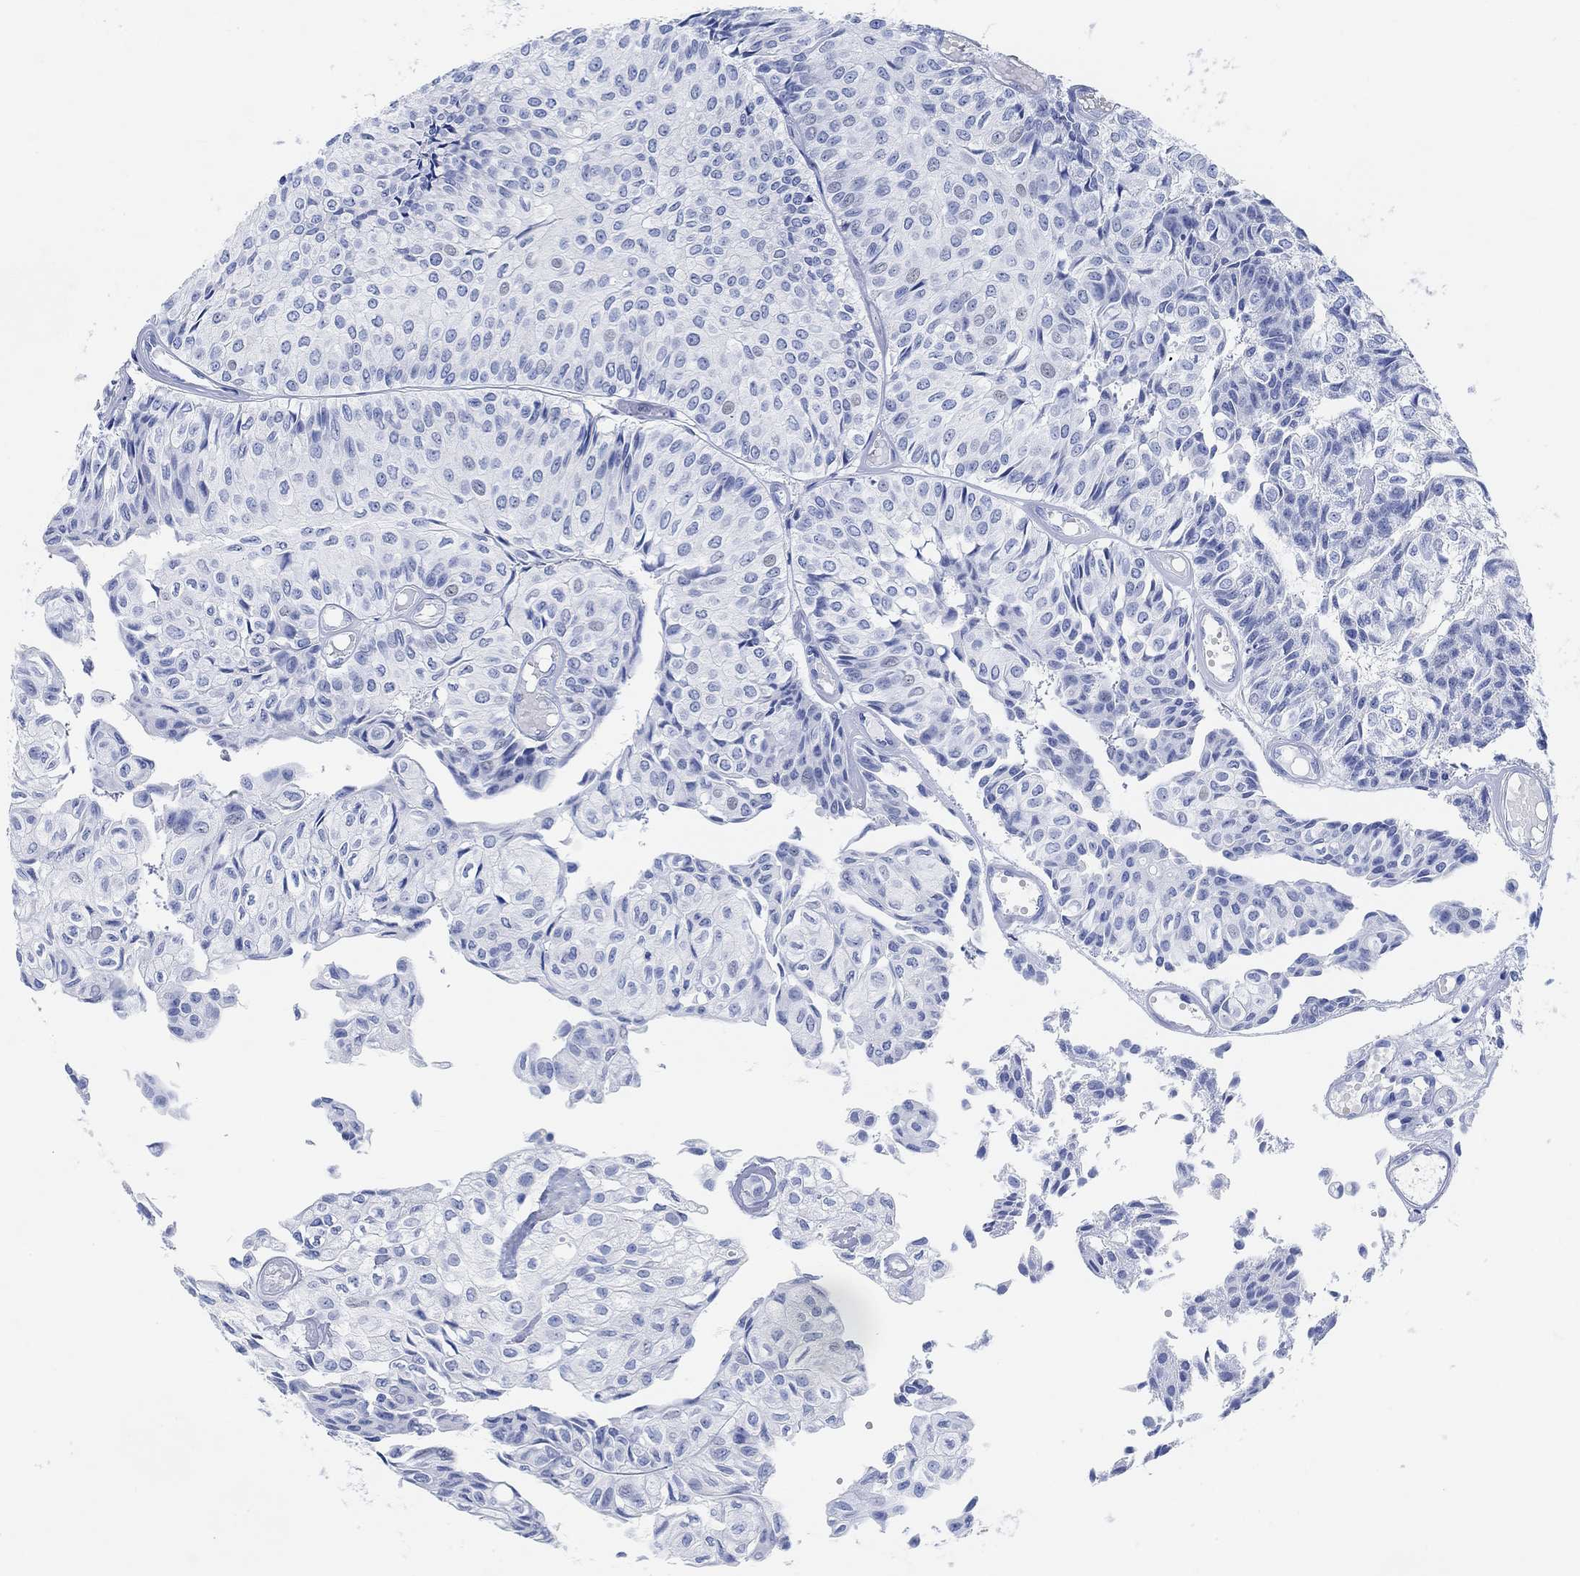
{"staining": {"intensity": "negative", "quantity": "none", "location": "none"}, "tissue": "urothelial cancer", "cell_type": "Tumor cells", "image_type": "cancer", "snomed": [{"axis": "morphology", "description": "Urothelial carcinoma, Low grade"}, {"axis": "topography", "description": "Urinary bladder"}], "caption": "An image of human urothelial cancer is negative for staining in tumor cells. (Stains: DAB IHC with hematoxylin counter stain, Microscopy: brightfield microscopy at high magnification).", "gene": "ENO4", "patient": {"sex": "male", "age": 89}}